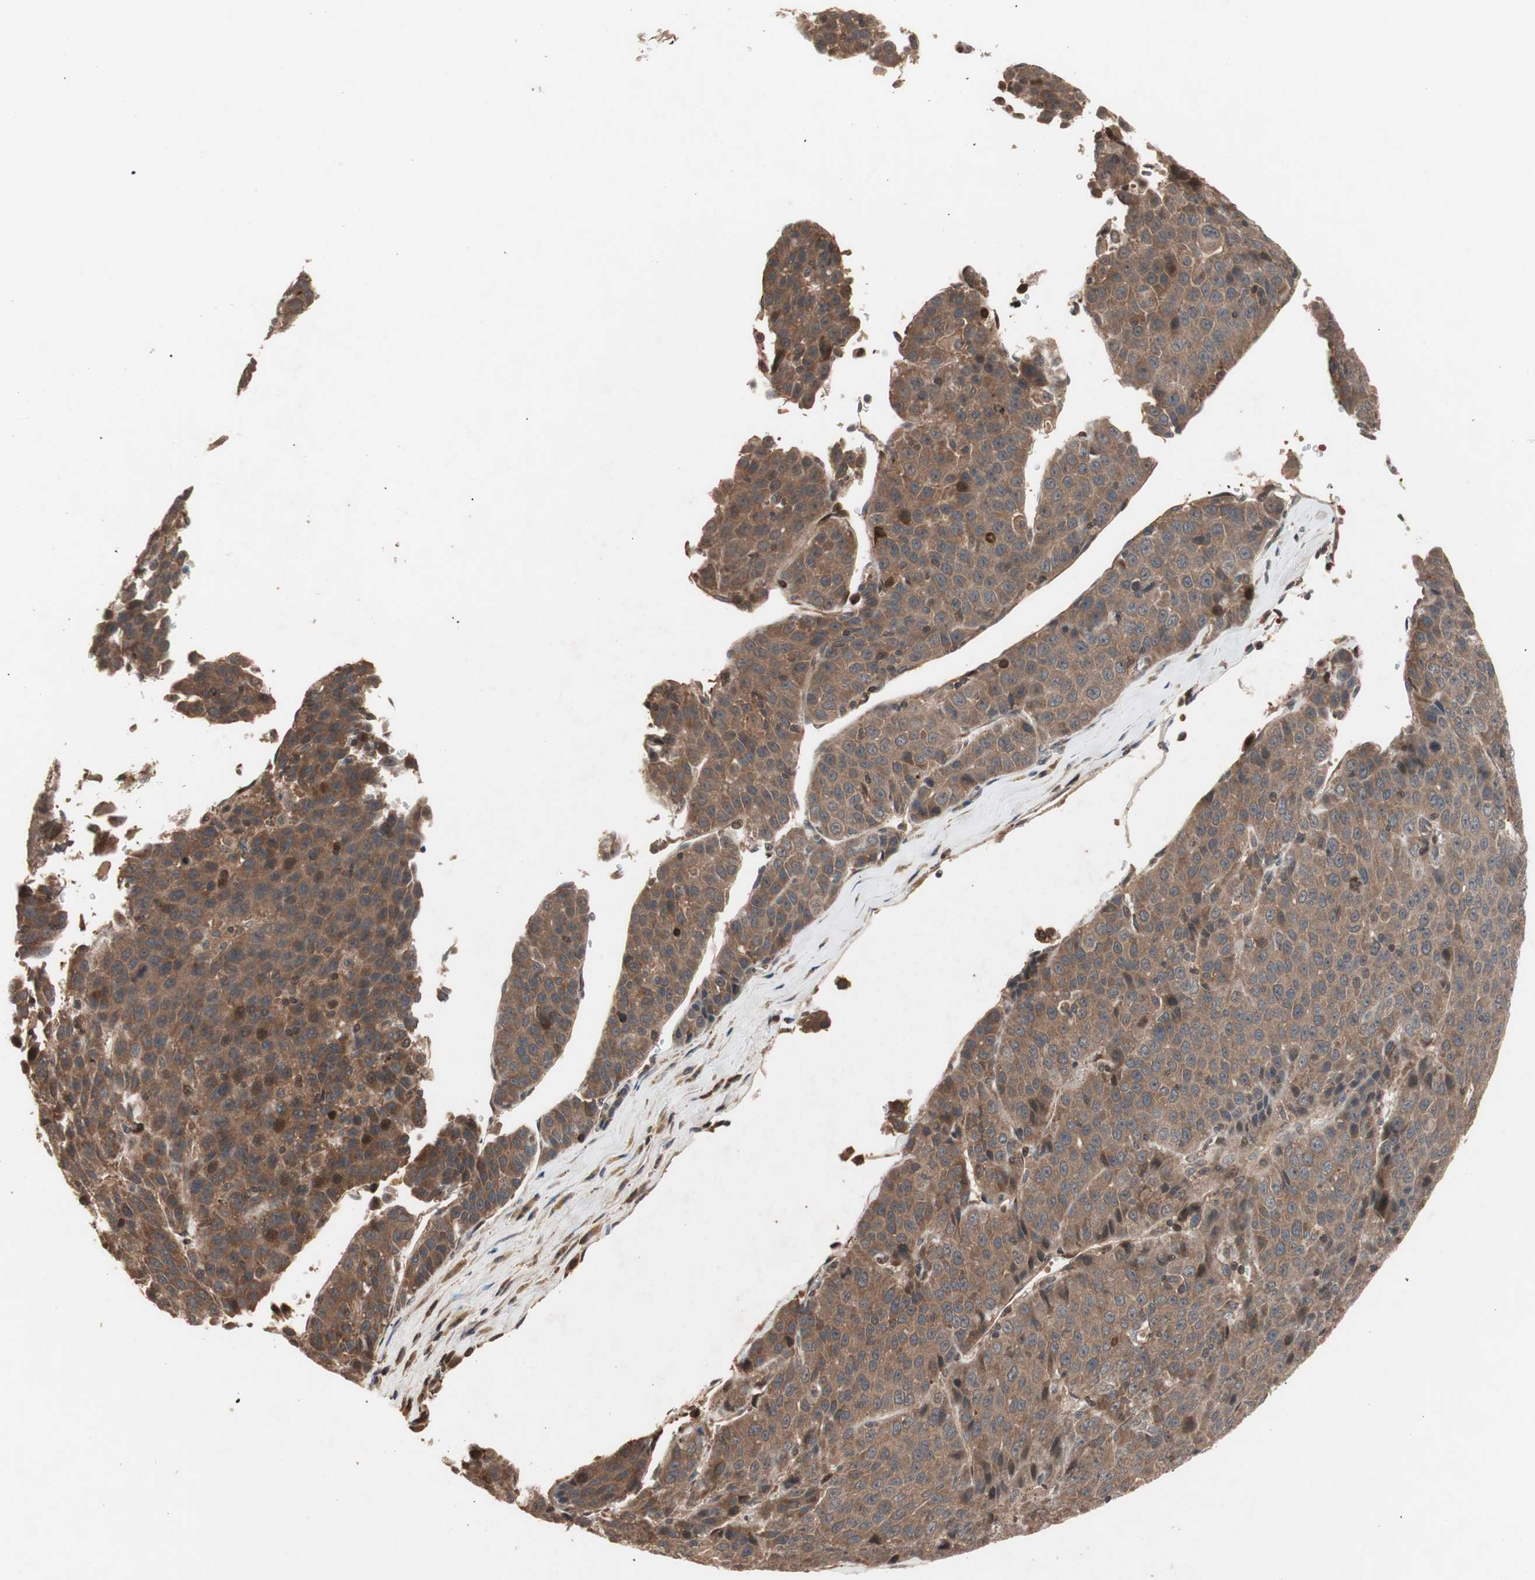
{"staining": {"intensity": "moderate", "quantity": ">75%", "location": "cytoplasmic/membranous"}, "tissue": "liver cancer", "cell_type": "Tumor cells", "image_type": "cancer", "snomed": [{"axis": "morphology", "description": "Carcinoma, Hepatocellular, NOS"}, {"axis": "topography", "description": "Liver"}], "caption": "This micrograph demonstrates hepatocellular carcinoma (liver) stained with immunohistochemistry (IHC) to label a protein in brown. The cytoplasmic/membranous of tumor cells show moderate positivity for the protein. Nuclei are counter-stained blue.", "gene": "NF2", "patient": {"sex": "female", "age": 53}}